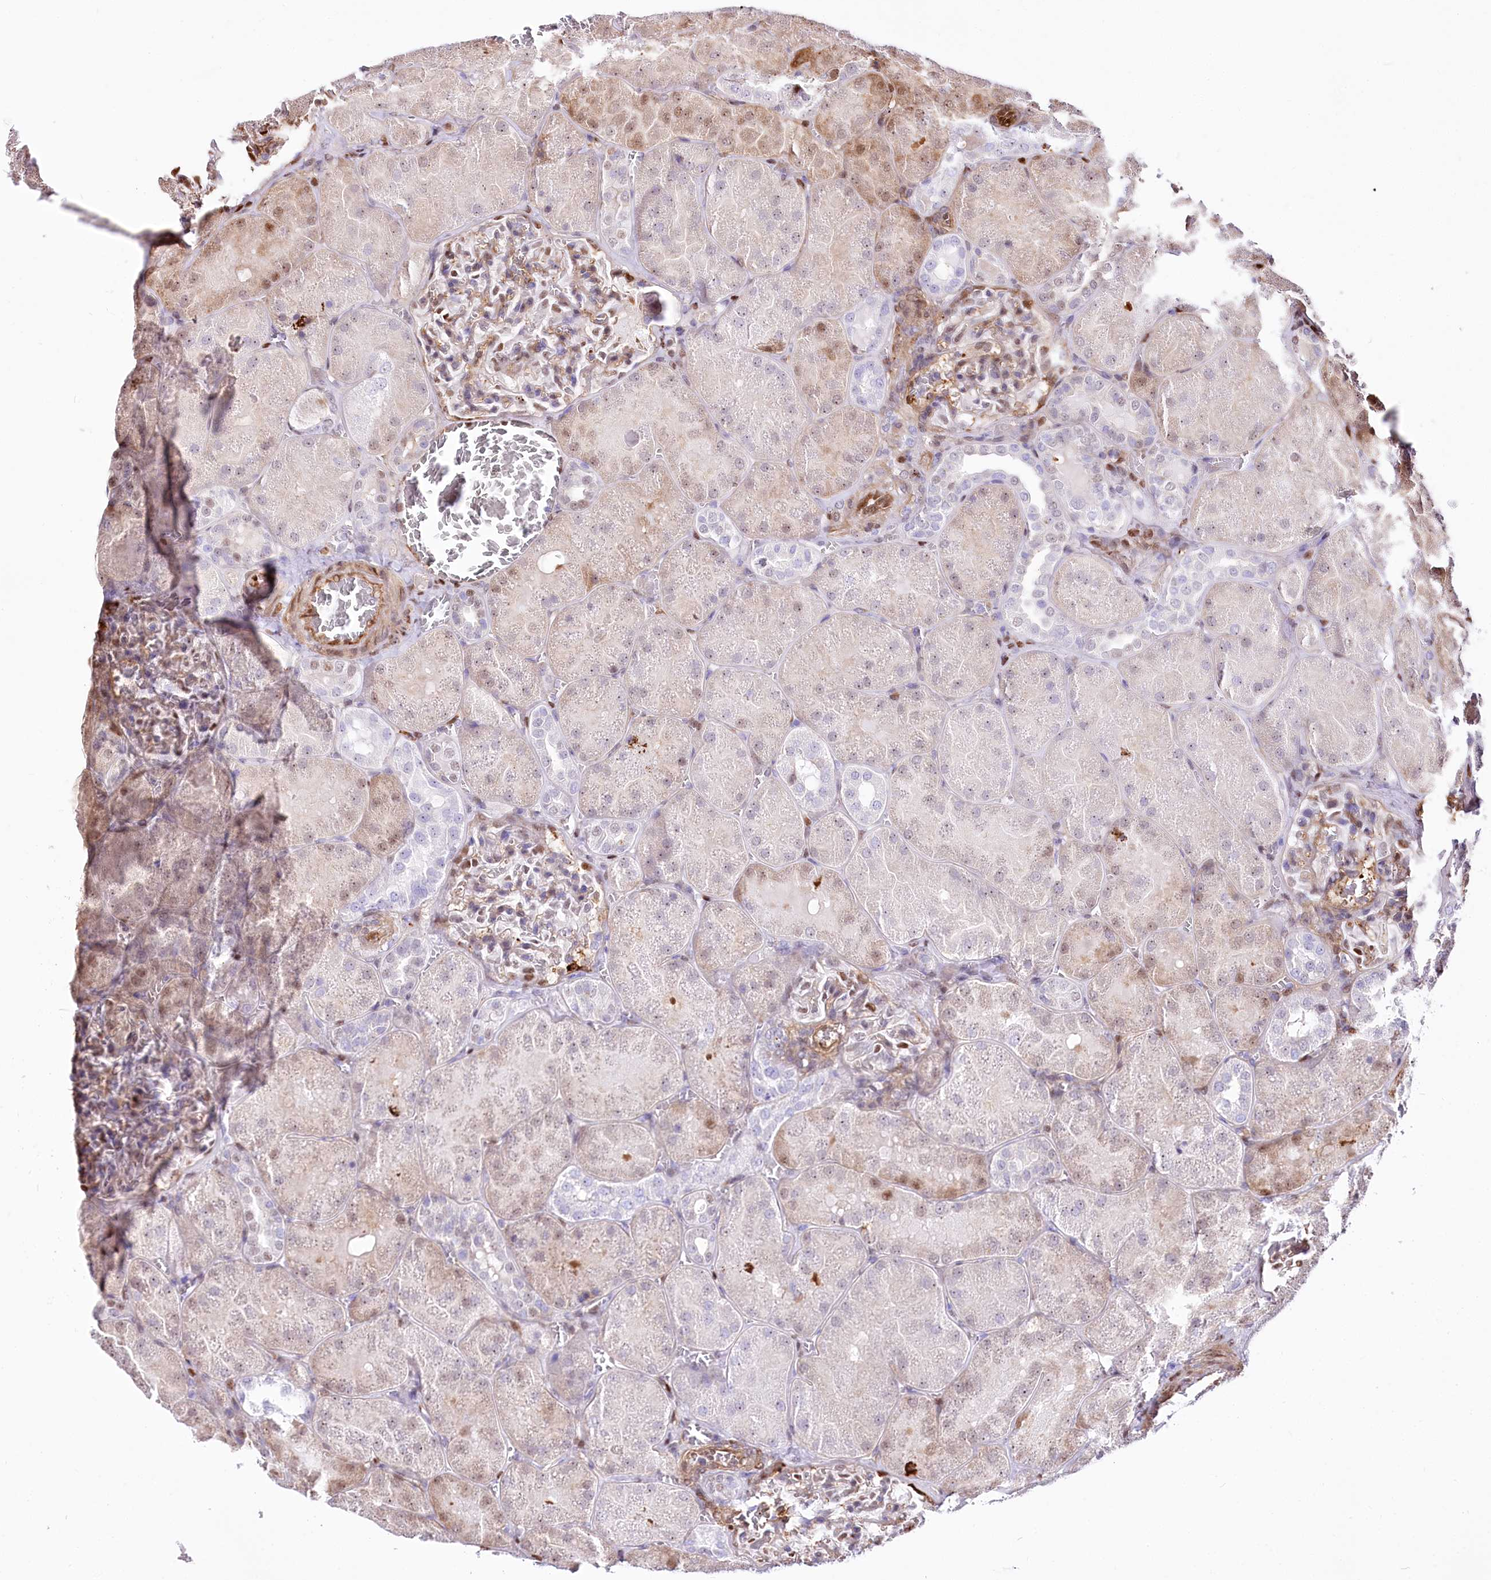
{"staining": {"intensity": "moderate", "quantity": "25%-75%", "location": "cytoplasmic/membranous,nuclear"}, "tissue": "kidney", "cell_type": "Cells in glomeruli", "image_type": "normal", "snomed": [{"axis": "morphology", "description": "Normal tissue, NOS"}, {"axis": "topography", "description": "Kidney"}], "caption": "Immunohistochemical staining of unremarkable human kidney exhibits moderate cytoplasmic/membranous,nuclear protein positivity in approximately 25%-75% of cells in glomeruli.", "gene": "PTMS", "patient": {"sex": "male", "age": 28}}